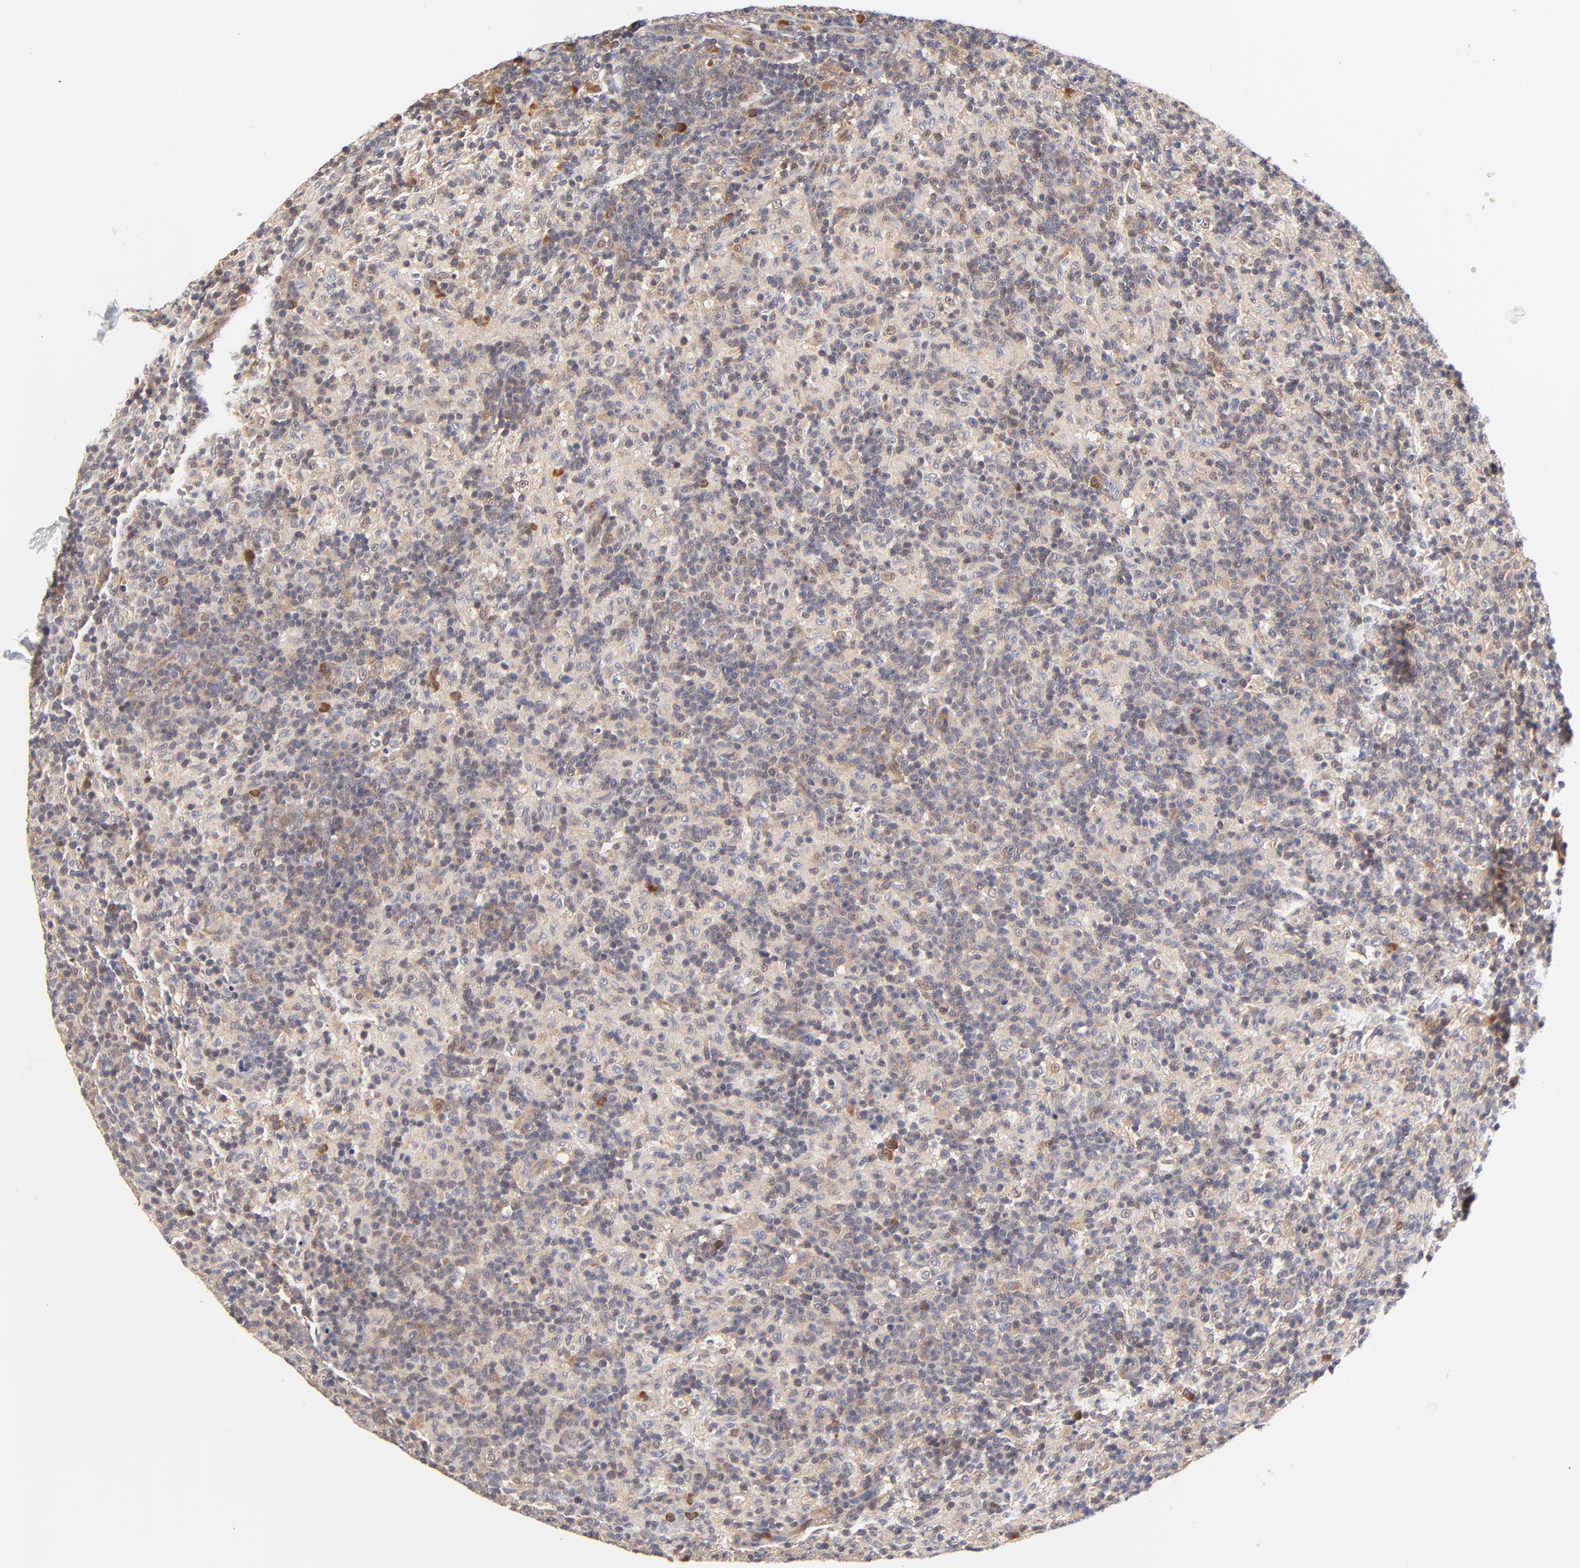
{"staining": {"intensity": "weak", "quantity": "25%-75%", "location": "cytoplasmic/membranous,nuclear"}, "tissue": "lymph node", "cell_type": "Germinal center cells", "image_type": "normal", "snomed": [{"axis": "morphology", "description": "Normal tissue, NOS"}, {"axis": "morphology", "description": "Inflammation, NOS"}, {"axis": "topography", "description": "Lymph node"}], "caption": "Immunohistochemistry (IHC) micrograph of unremarkable human lymph node stained for a protein (brown), which demonstrates low levels of weak cytoplasmic/membranous,nuclear expression in approximately 25%-75% of germinal center cells.", "gene": "TXNL1", "patient": {"sex": "male", "age": 55}}